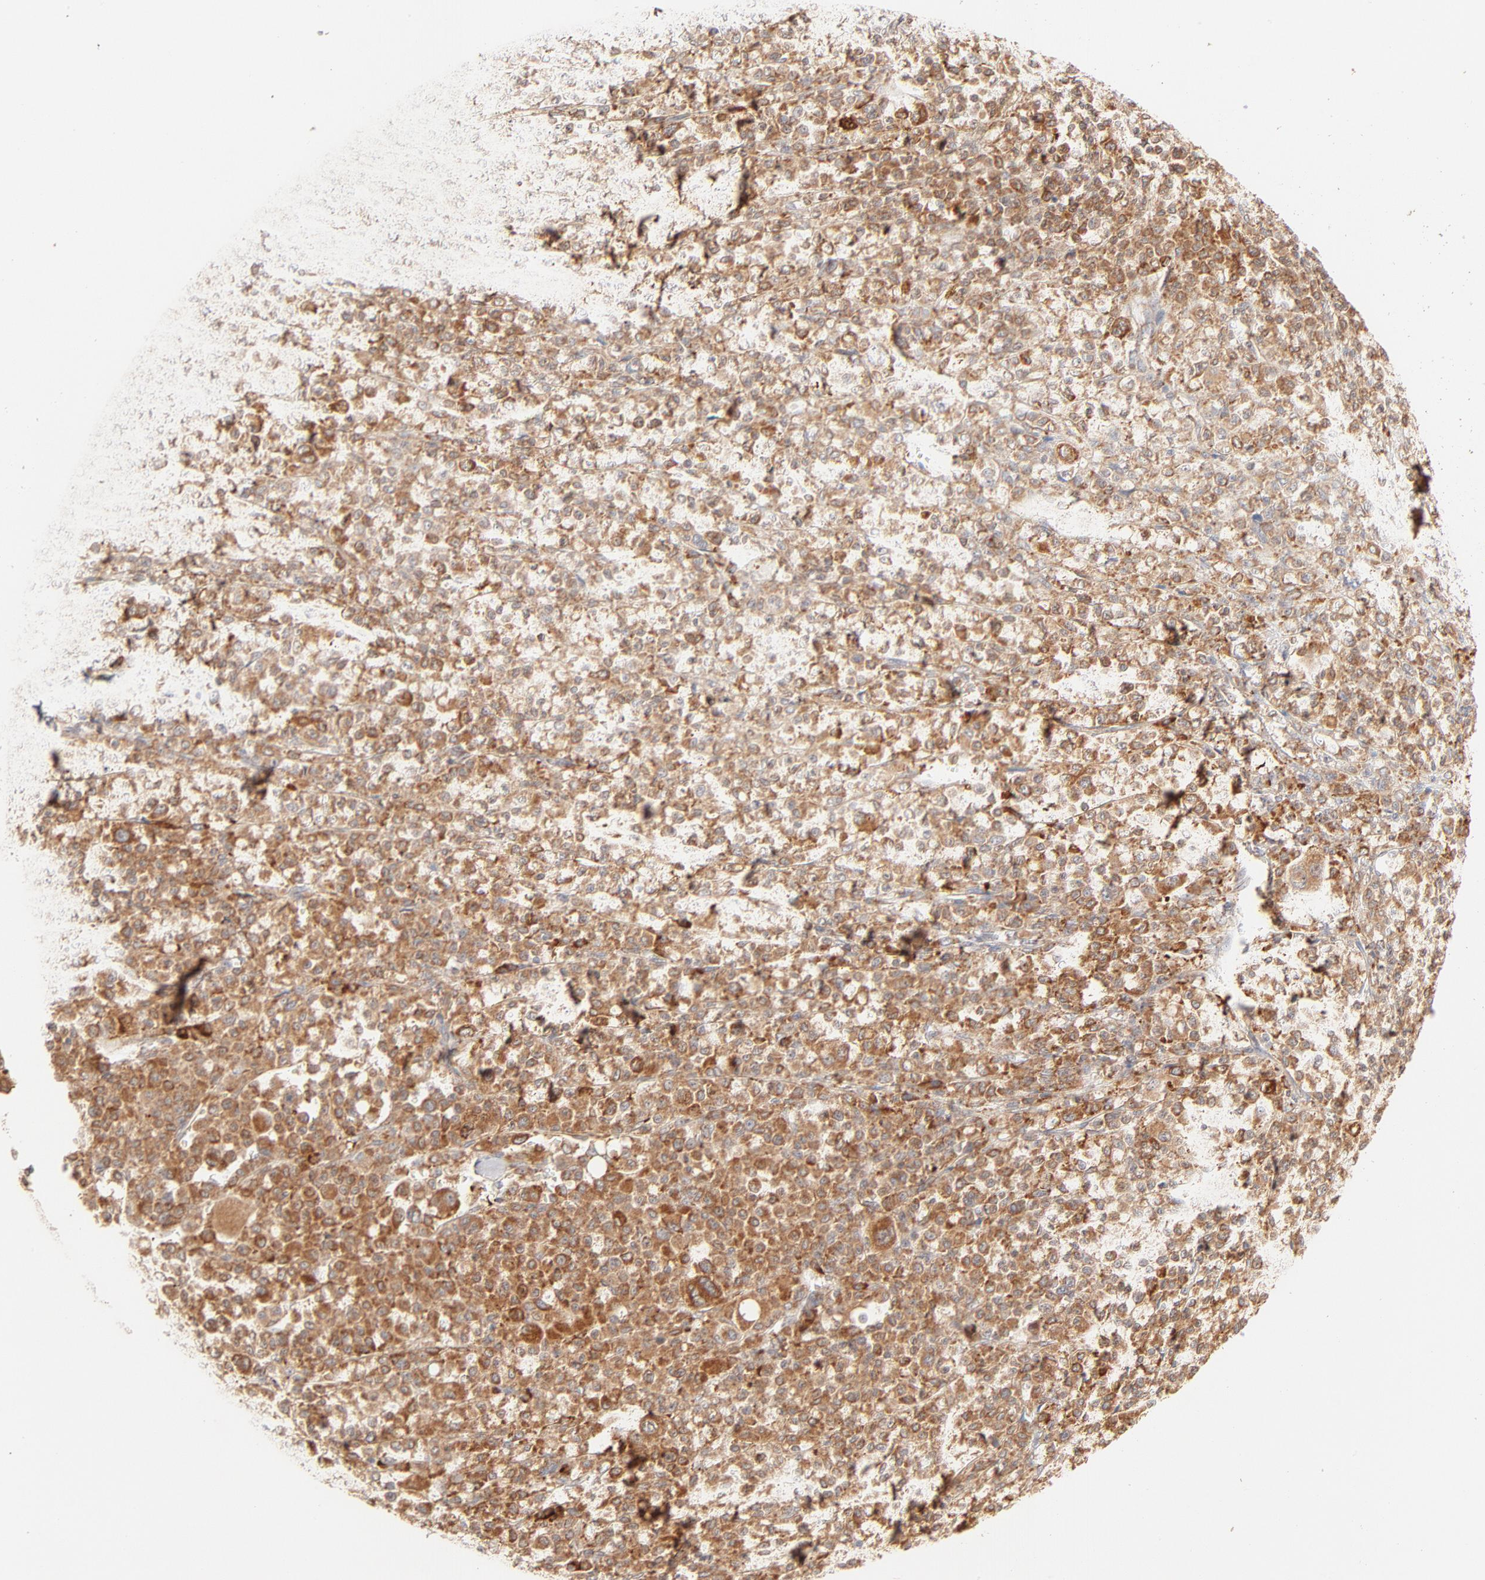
{"staining": {"intensity": "strong", "quantity": ">75%", "location": "cytoplasmic/membranous"}, "tissue": "melanoma", "cell_type": "Tumor cells", "image_type": "cancer", "snomed": [{"axis": "morphology", "description": "Malignant melanoma, Metastatic site"}, {"axis": "topography", "description": "Skin"}], "caption": "IHC (DAB) staining of human malignant melanoma (metastatic site) shows strong cytoplasmic/membranous protein staining in about >75% of tumor cells. (DAB (3,3'-diaminobenzidine) IHC with brightfield microscopy, high magnification).", "gene": "PARP12", "patient": {"sex": "female", "age": 74}}